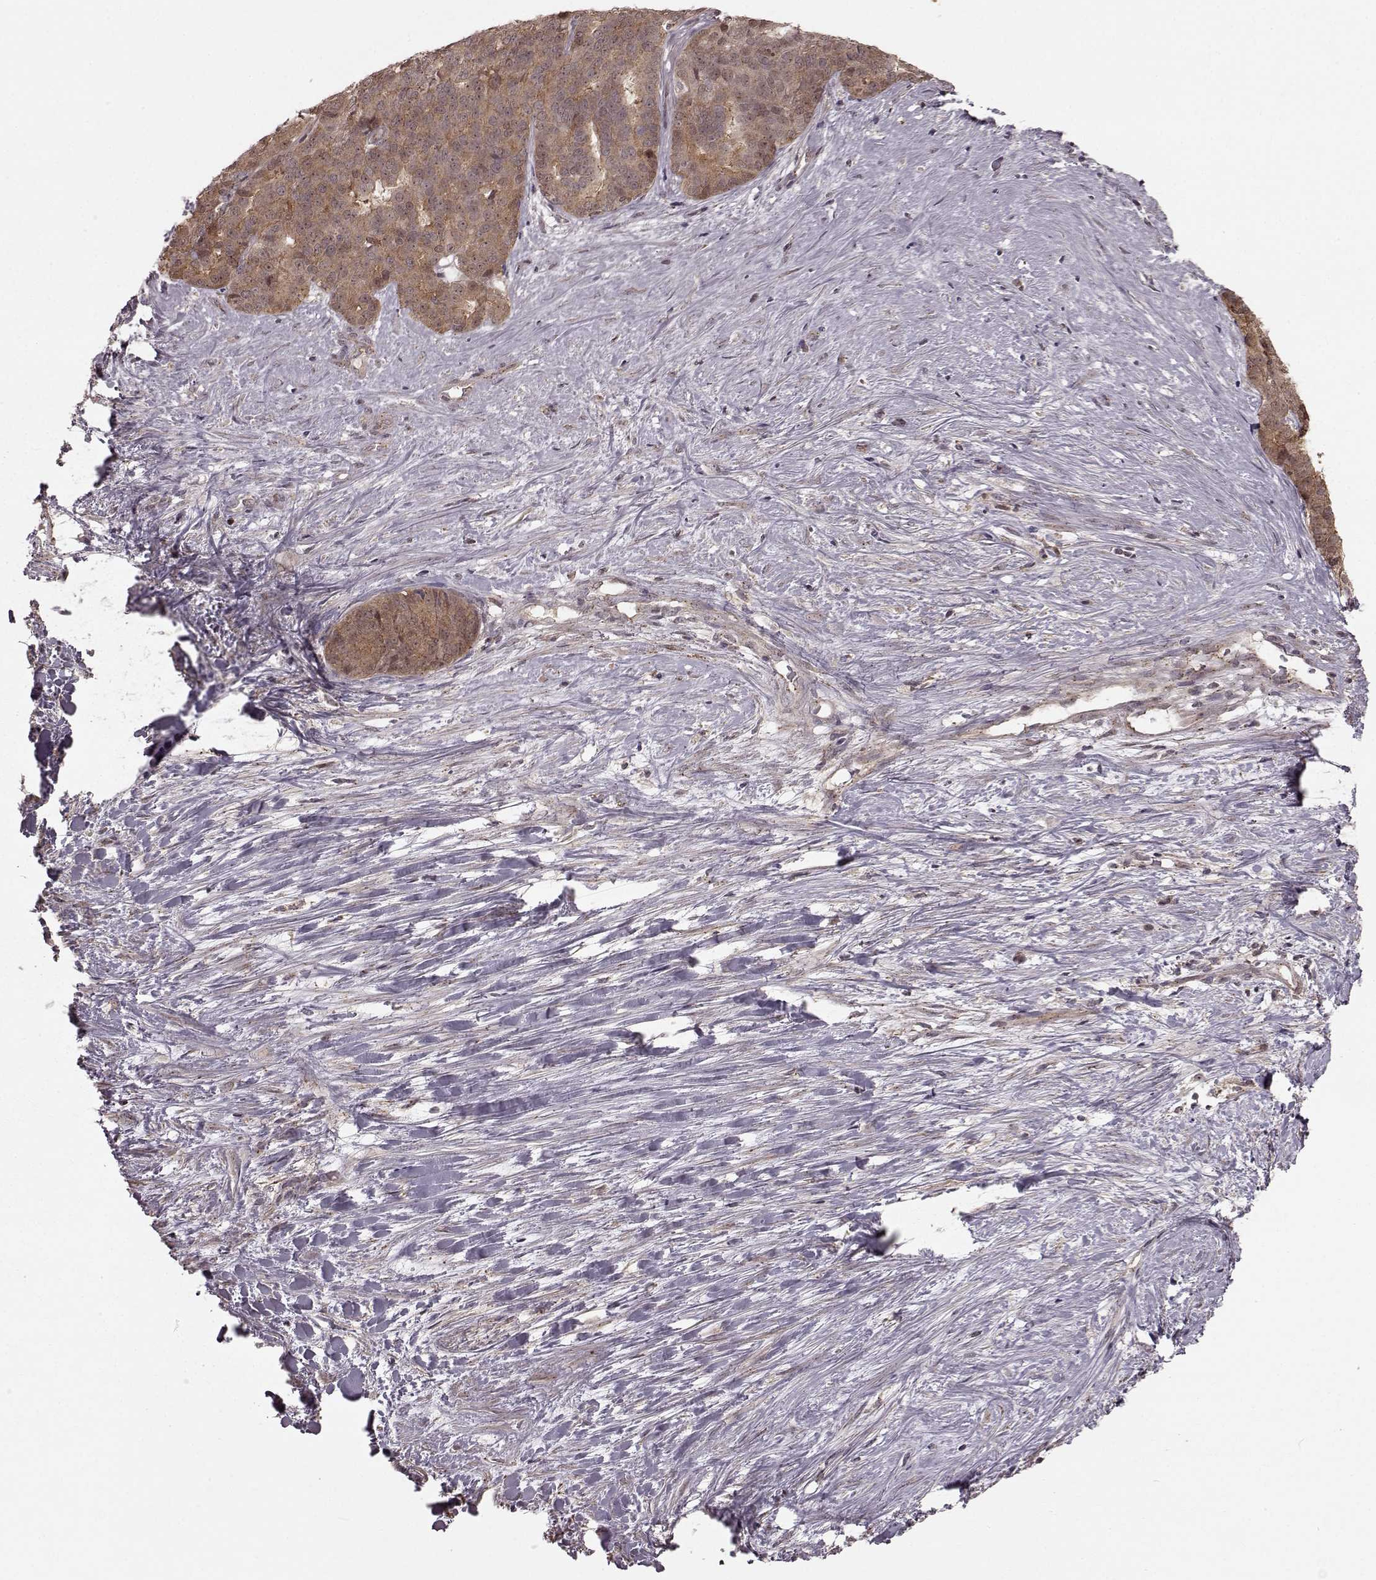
{"staining": {"intensity": "weak", "quantity": ">75%", "location": "cytoplasmic/membranous"}, "tissue": "liver cancer", "cell_type": "Tumor cells", "image_type": "cancer", "snomed": [{"axis": "morphology", "description": "Cholangiocarcinoma"}, {"axis": "topography", "description": "Liver"}], "caption": "The immunohistochemical stain shows weak cytoplasmic/membranous expression in tumor cells of liver cancer tissue.", "gene": "GSS", "patient": {"sex": "female", "age": 47}}